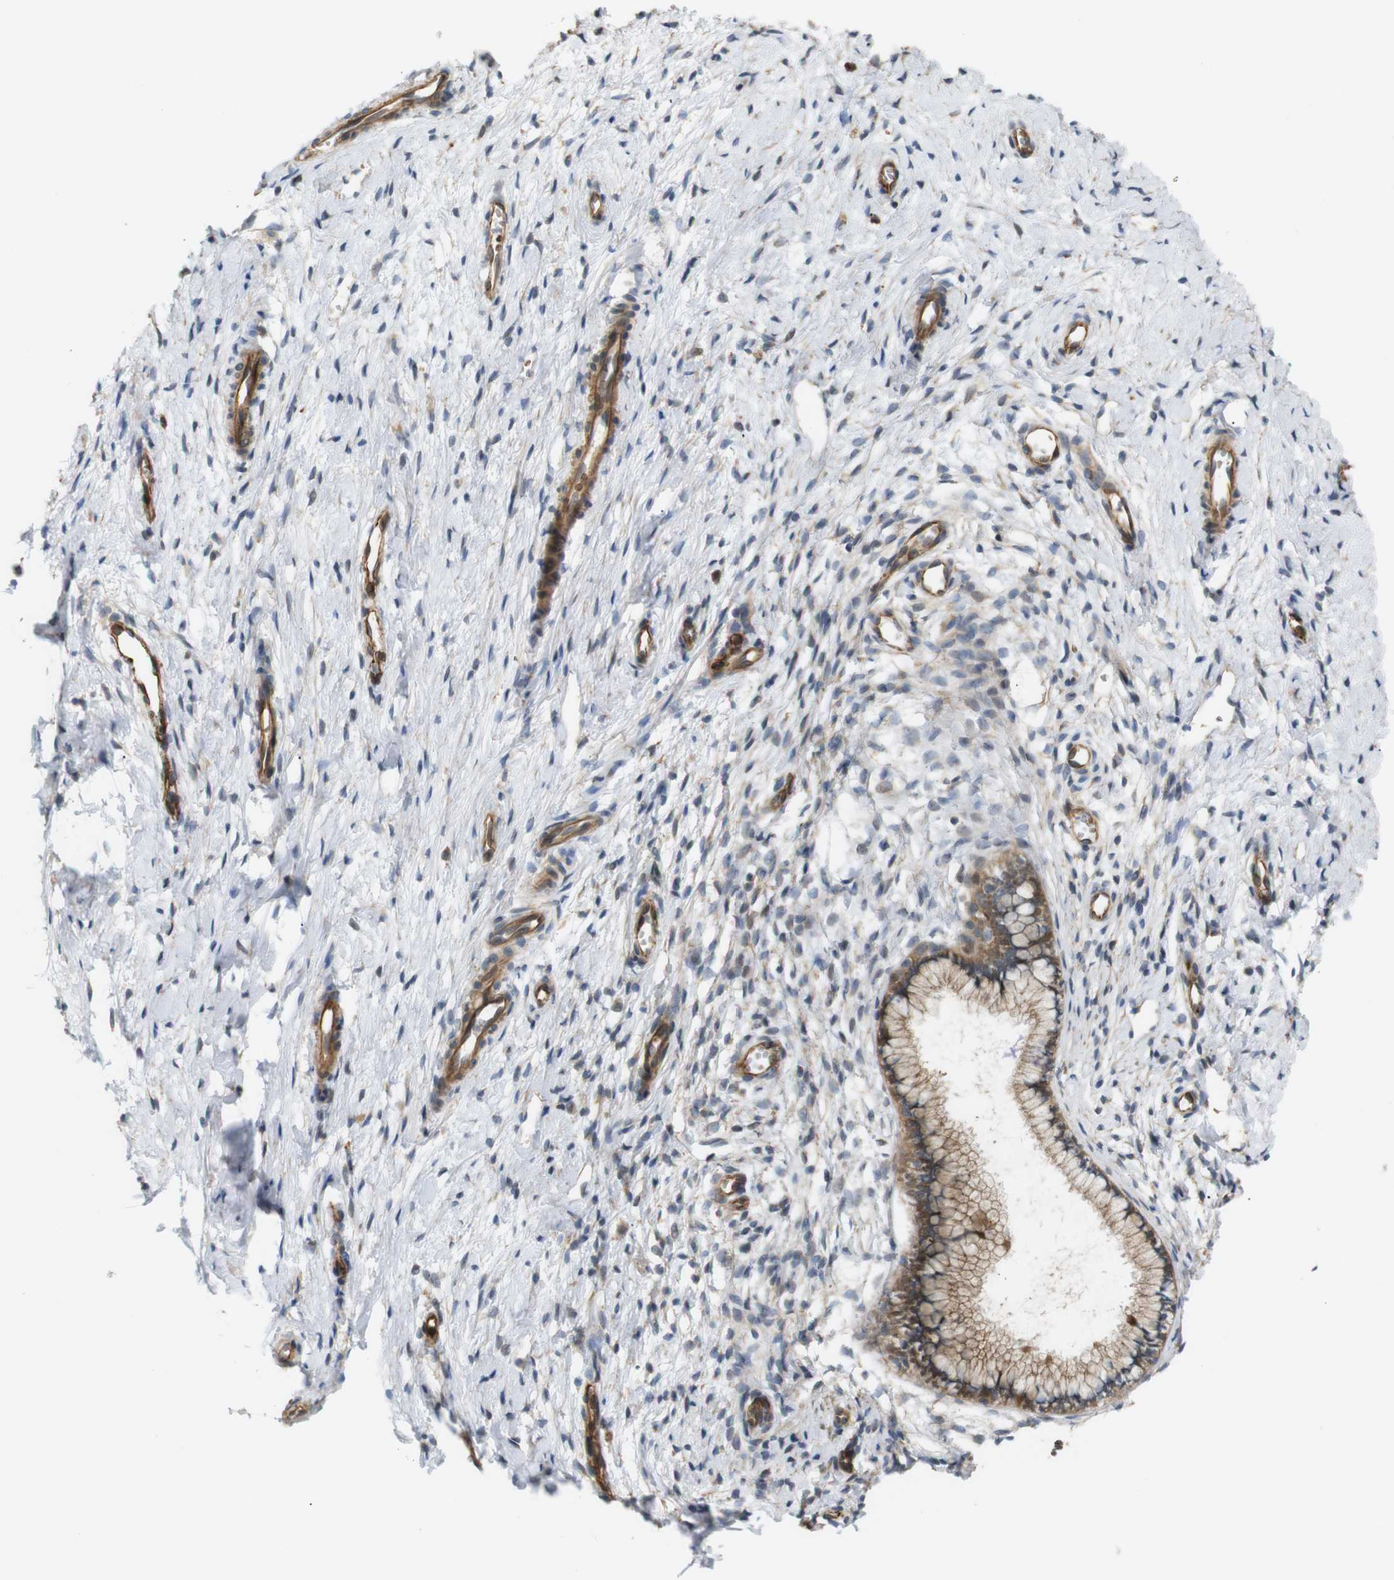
{"staining": {"intensity": "moderate", "quantity": ">75%", "location": "cytoplasmic/membranous"}, "tissue": "cervix", "cell_type": "Glandular cells", "image_type": "normal", "snomed": [{"axis": "morphology", "description": "Normal tissue, NOS"}, {"axis": "topography", "description": "Cervix"}], "caption": "Unremarkable cervix demonstrates moderate cytoplasmic/membranous expression in about >75% of glandular cells, visualized by immunohistochemistry. (DAB (3,3'-diaminobenzidine) = brown stain, brightfield microscopy at high magnification).", "gene": "RPTOR", "patient": {"sex": "female", "age": 65}}